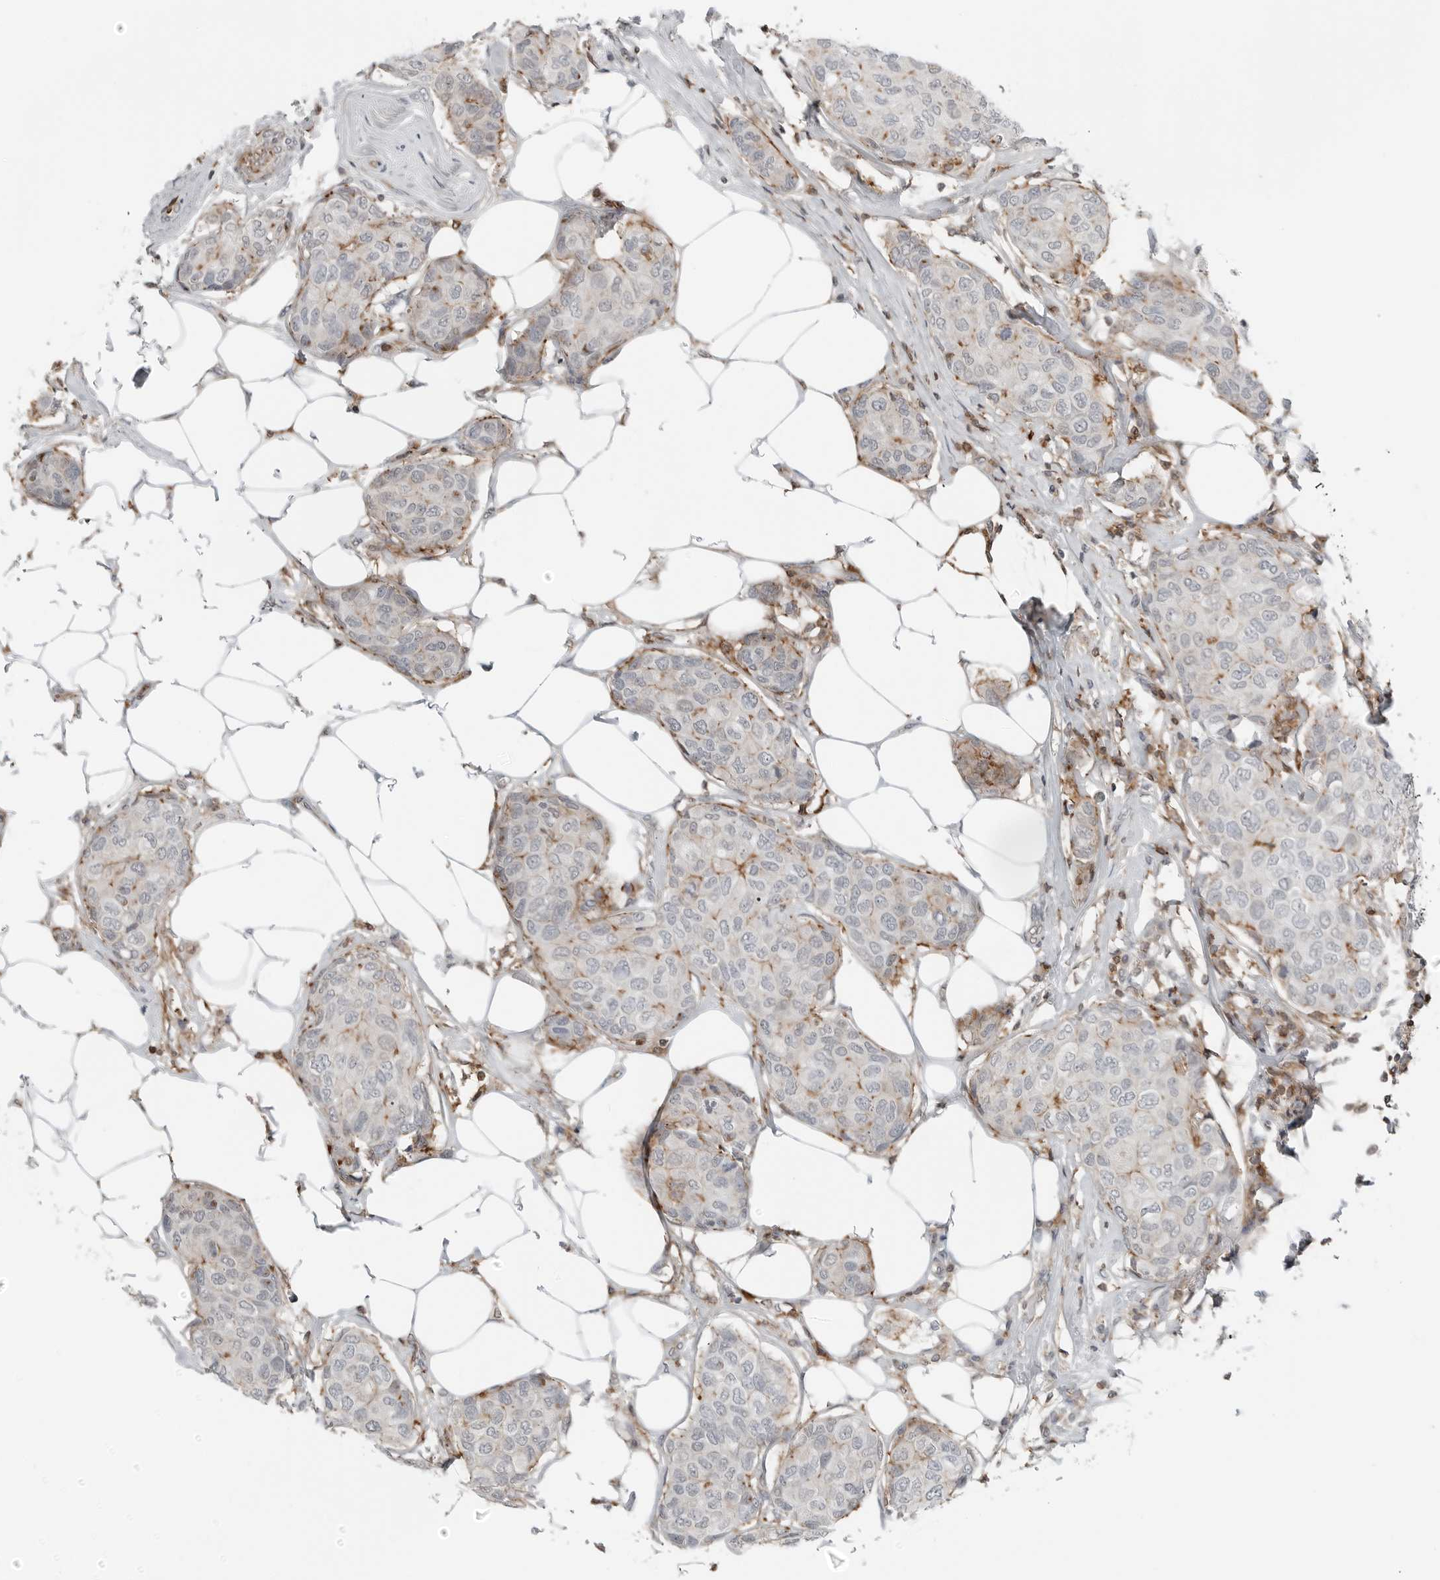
{"staining": {"intensity": "moderate", "quantity": "<25%", "location": "cytoplasmic/membranous"}, "tissue": "breast cancer", "cell_type": "Tumor cells", "image_type": "cancer", "snomed": [{"axis": "morphology", "description": "Duct carcinoma"}, {"axis": "topography", "description": "Breast"}], "caption": "IHC (DAB (3,3'-diaminobenzidine)) staining of breast infiltrating ductal carcinoma exhibits moderate cytoplasmic/membranous protein expression in approximately <25% of tumor cells.", "gene": "LEFTY2", "patient": {"sex": "female", "age": 80}}